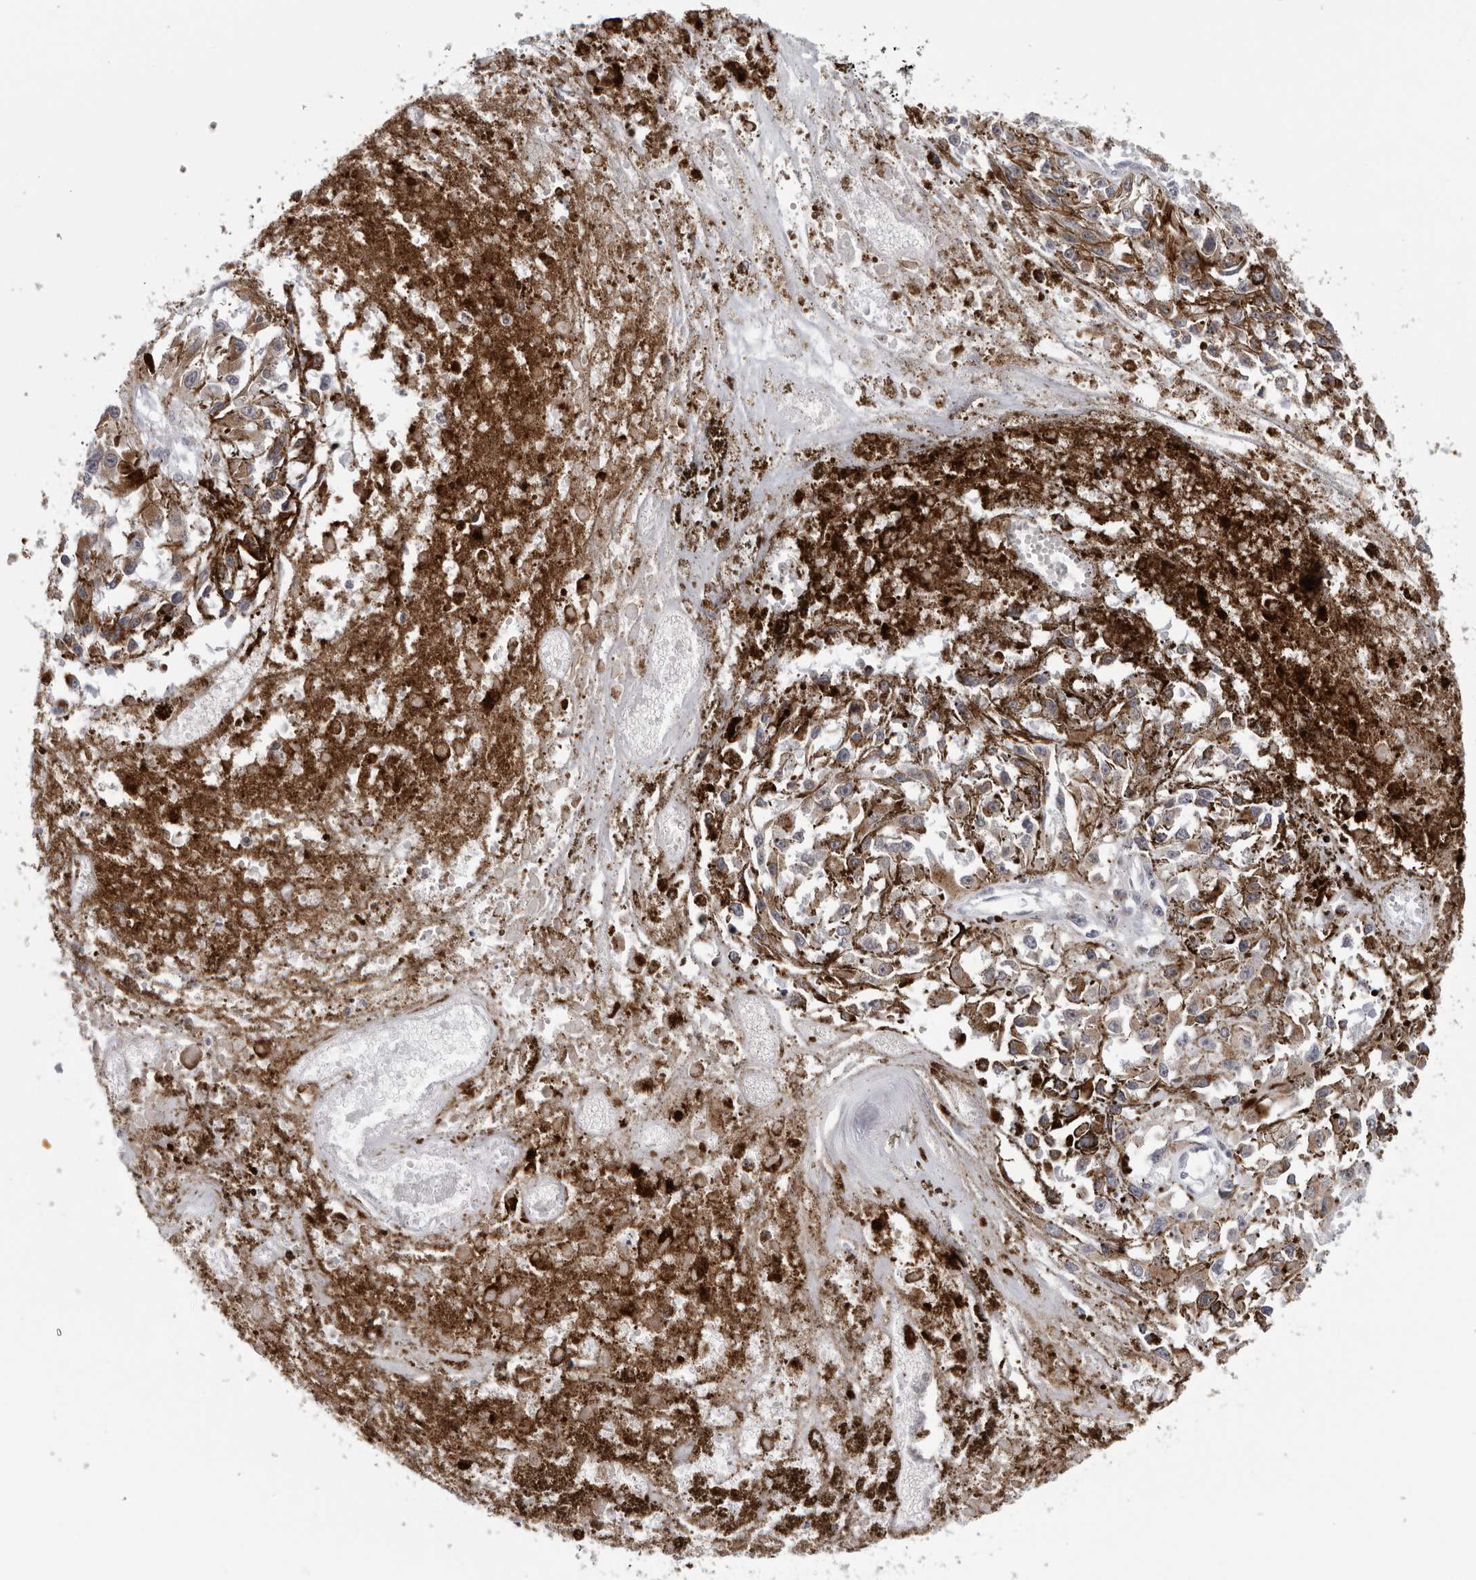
{"staining": {"intensity": "moderate", "quantity": ">75%", "location": "cytoplasmic/membranous"}, "tissue": "melanoma", "cell_type": "Tumor cells", "image_type": "cancer", "snomed": [{"axis": "morphology", "description": "Malignant melanoma, Metastatic site"}, {"axis": "topography", "description": "Lymph node"}], "caption": "This photomicrograph demonstrates immunohistochemistry (IHC) staining of human malignant melanoma (metastatic site), with medium moderate cytoplasmic/membranous staining in about >75% of tumor cells.", "gene": "CPT2", "patient": {"sex": "male", "age": 59}}